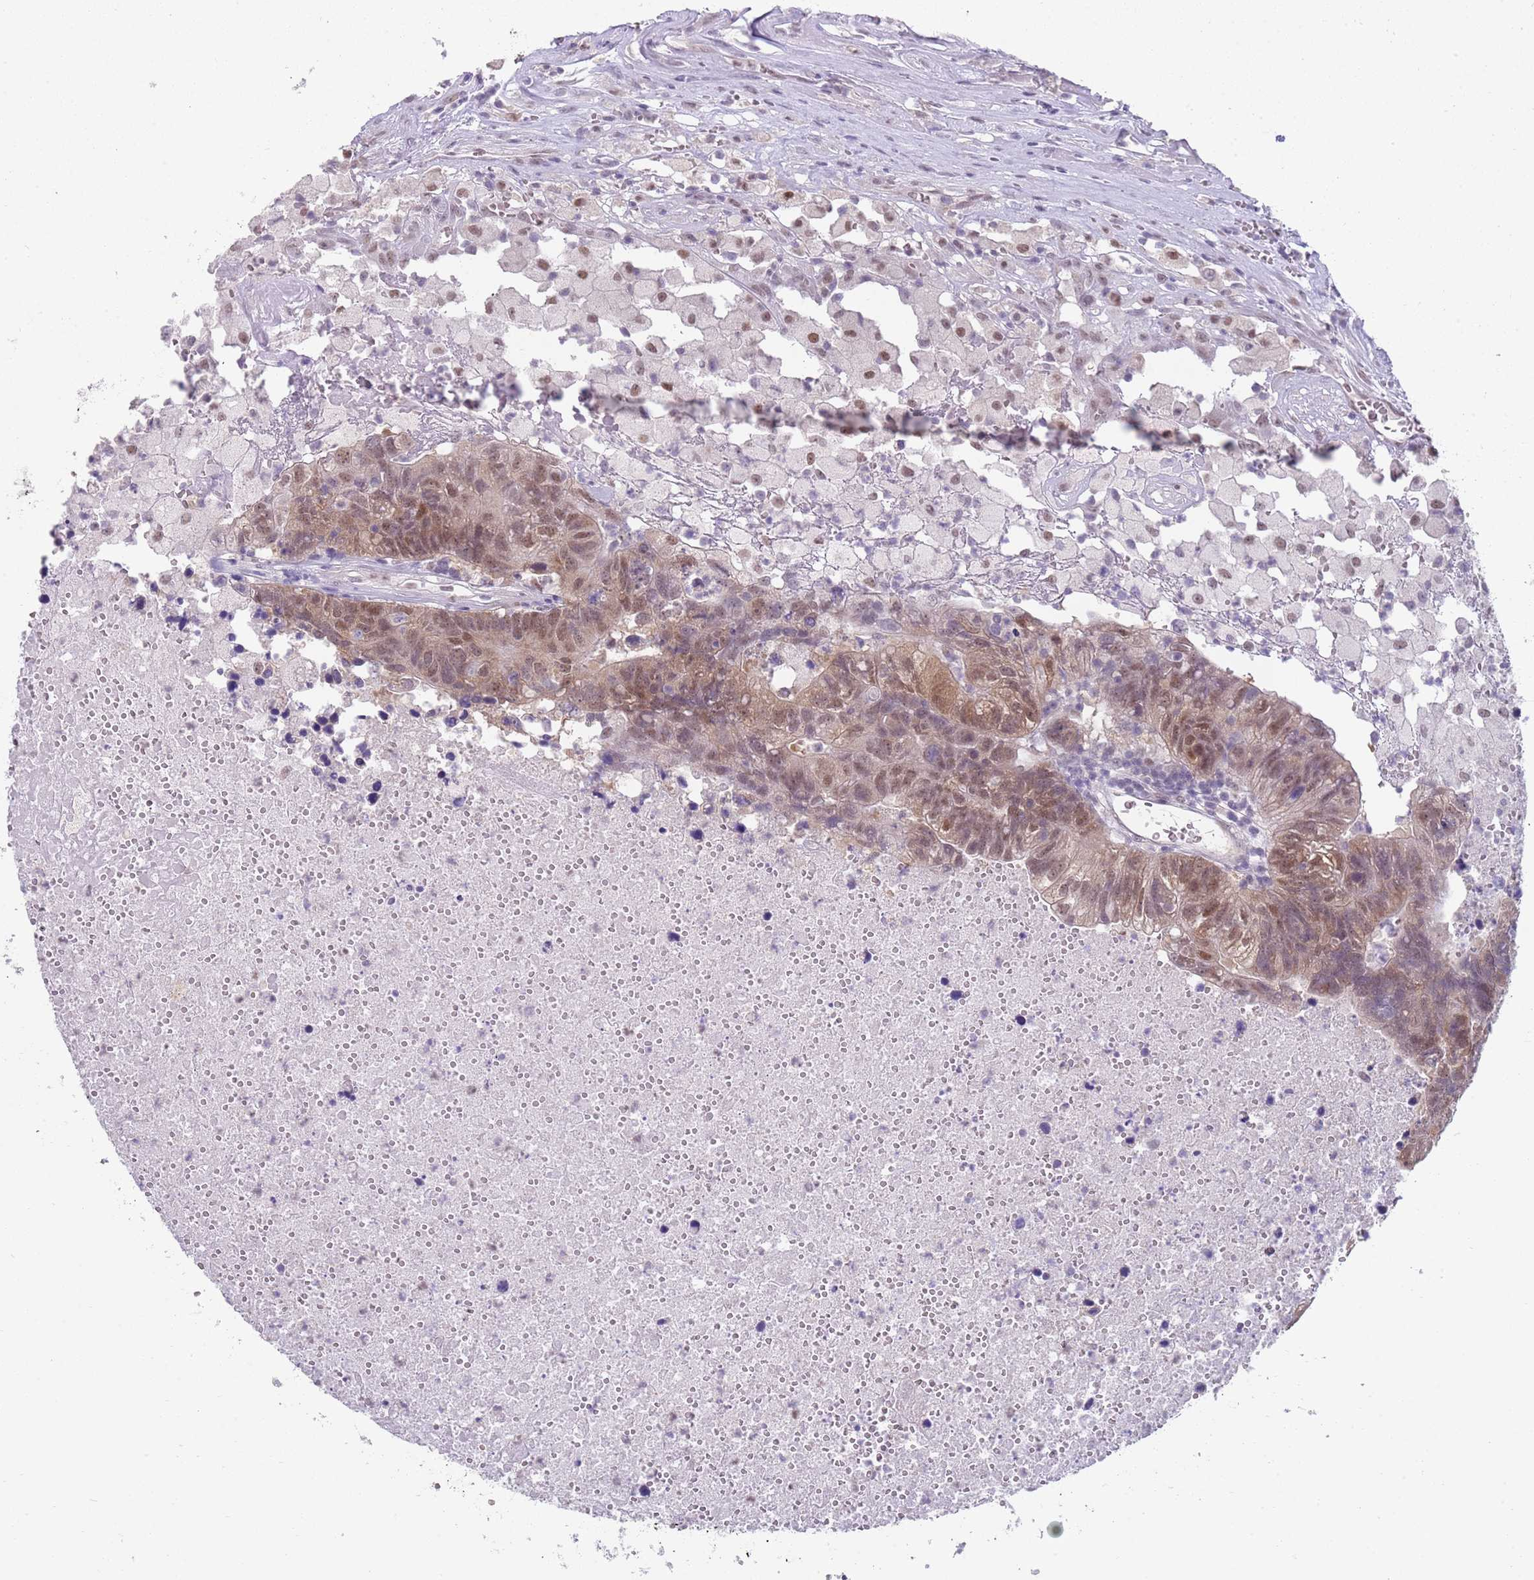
{"staining": {"intensity": "moderate", "quantity": ">75%", "location": "cytoplasmic/membranous,nuclear"}, "tissue": "colorectal cancer", "cell_type": "Tumor cells", "image_type": "cancer", "snomed": [{"axis": "morphology", "description": "Adenocarcinoma, NOS"}, {"axis": "topography", "description": "Colon"}], "caption": "The immunohistochemical stain highlights moderate cytoplasmic/membranous and nuclear positivity in tumor cells of colorectal cancer (adenocarcinoma) tissue.", "gene": "SEPHS2", "patient": {"sex": "female", "age": 48}}